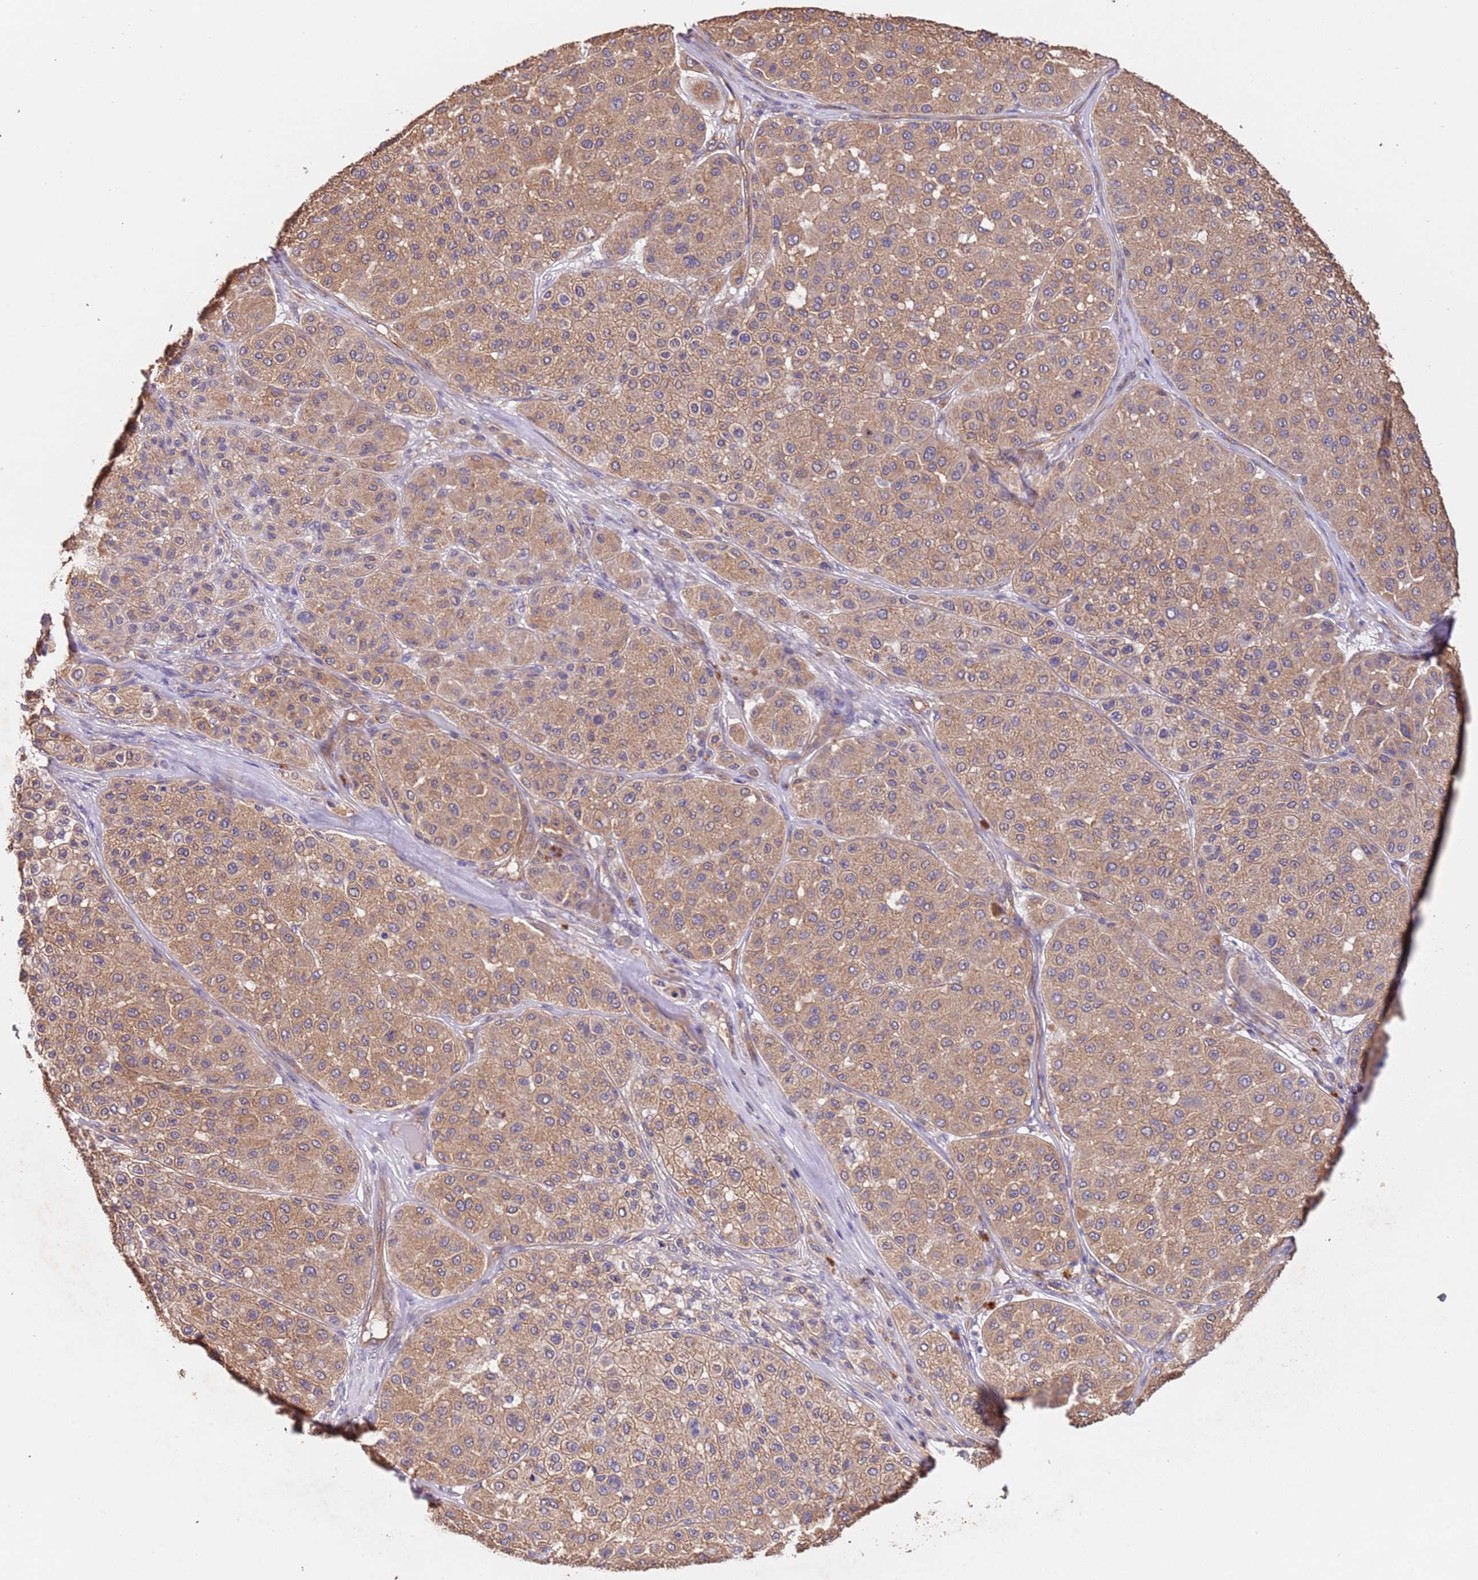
{"staining": {"intensity": "moderate", "quantity": ">75%", "location": "cytoplasmic/membranous"}, "tissue": "melanoma", "cell_type": "Tumor cells", "image_type": "cancer", "snomed": [{"axis": "morphology", "description": "Malignant melanoma, Metastatic site"}, {"axis": "topography", "description": "Smooth muscle"}], "caption": "Melanoma stained with a brown dye reveals moderate cytoplasmic/membranous positive positivity in approximately >75% of tumor cells.", "gene": "MTX3", "patient": {"sex": "male", "age": 41}}